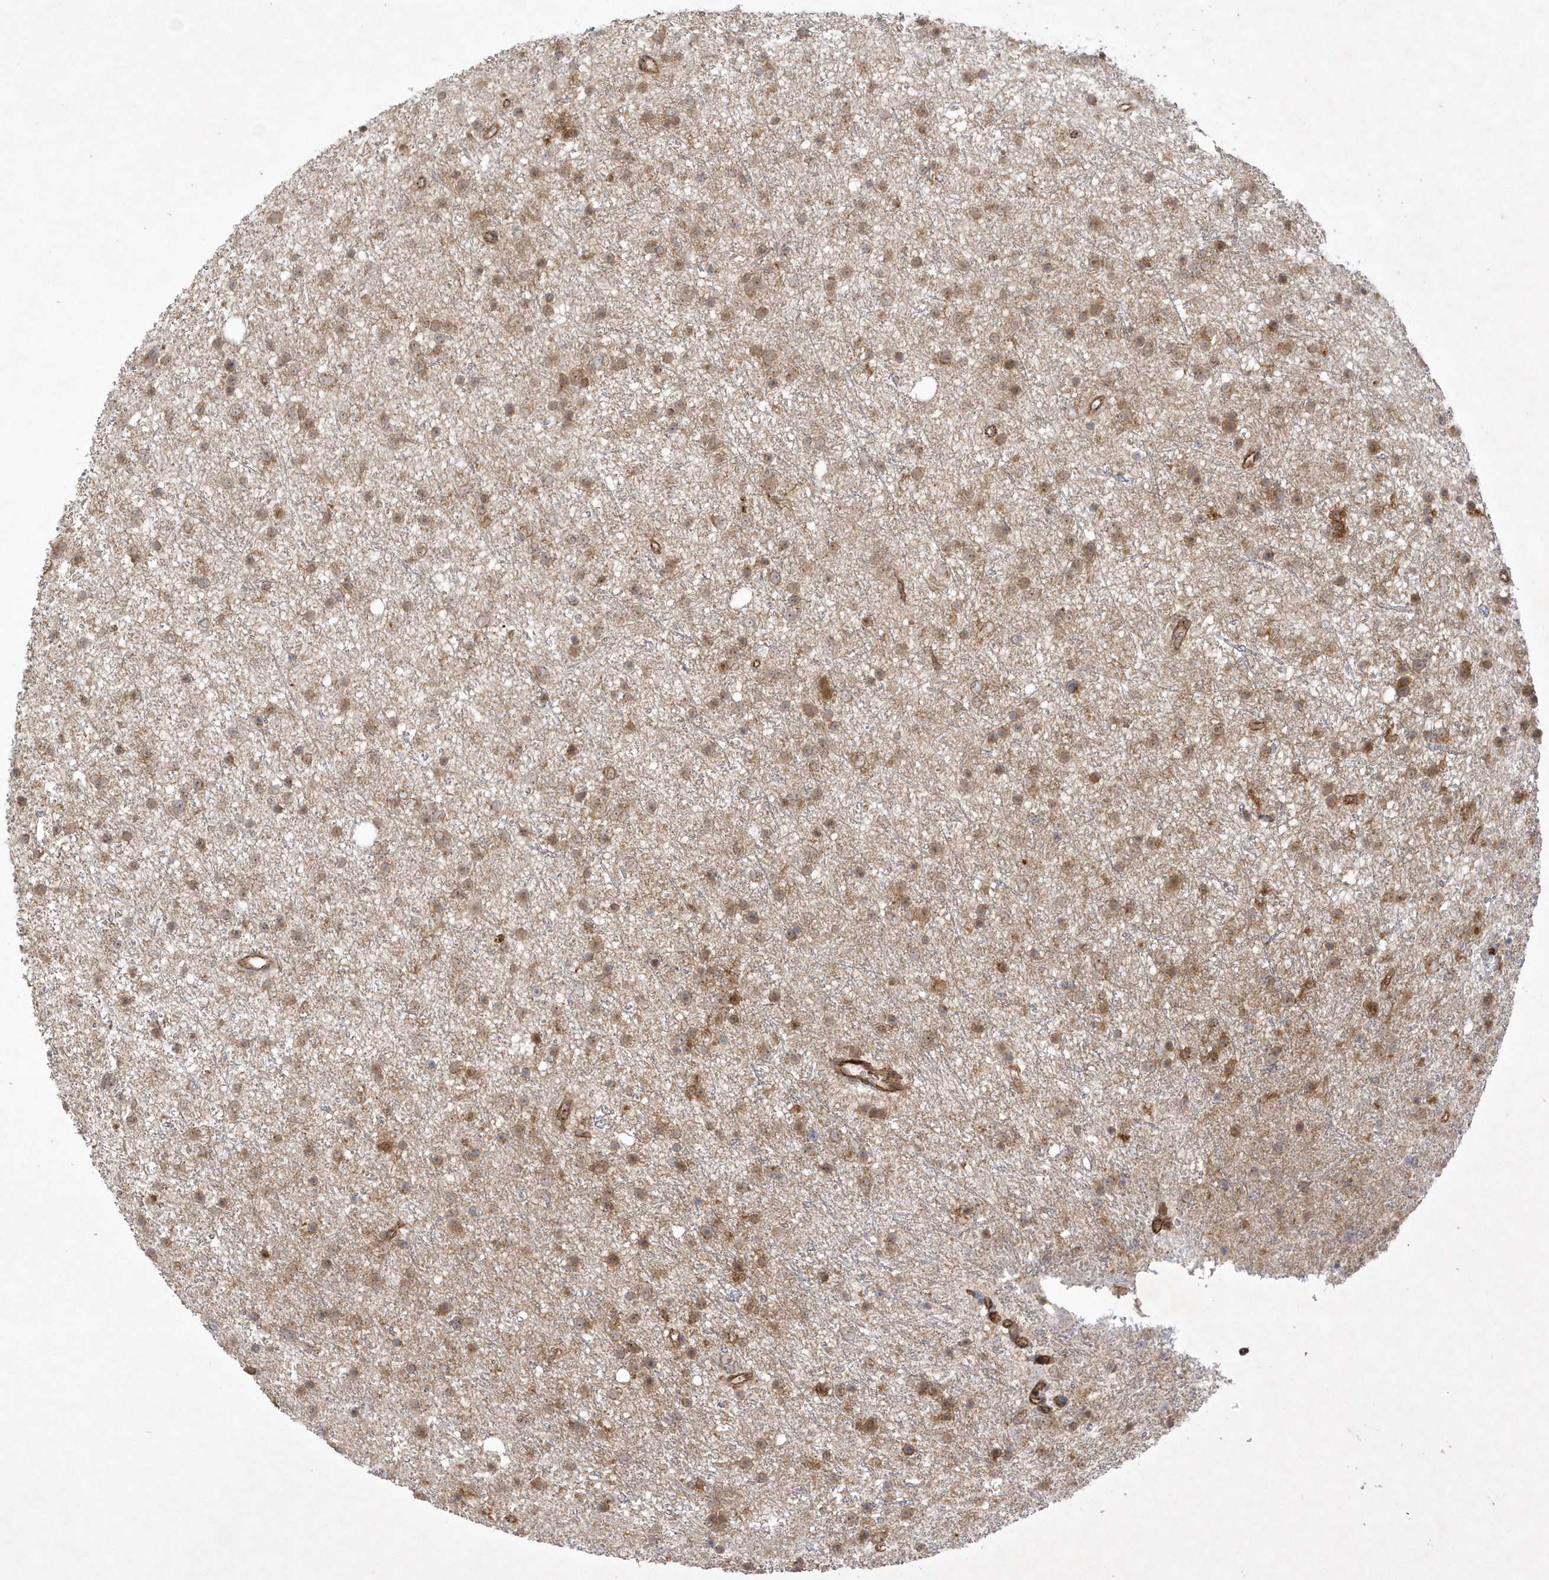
{"staining": {"intensity": "moderate", "quantity": ">75%", "location": "cytoplasmic/membranous,nuclear"}, "tissue": "glioma", "cell_type": "Tumor cells", "image_type": "cancer", "snomed": [{"axis": "morphology", "description": "Glioma, malignant, Low grade"}, {"axis": "topography", "description": "Cerebral cortex"}], "caption": "This image shows malignant glioma (low-grade) stained with IHC to label a protein in brown. The cytoplasmic/membranous and nuclear of tumor cells show moderate positivity for the protein. Nuclei are counter-stained blue.", "gene": "NAF1", "patient": {"sex": "female", "age": 39}}